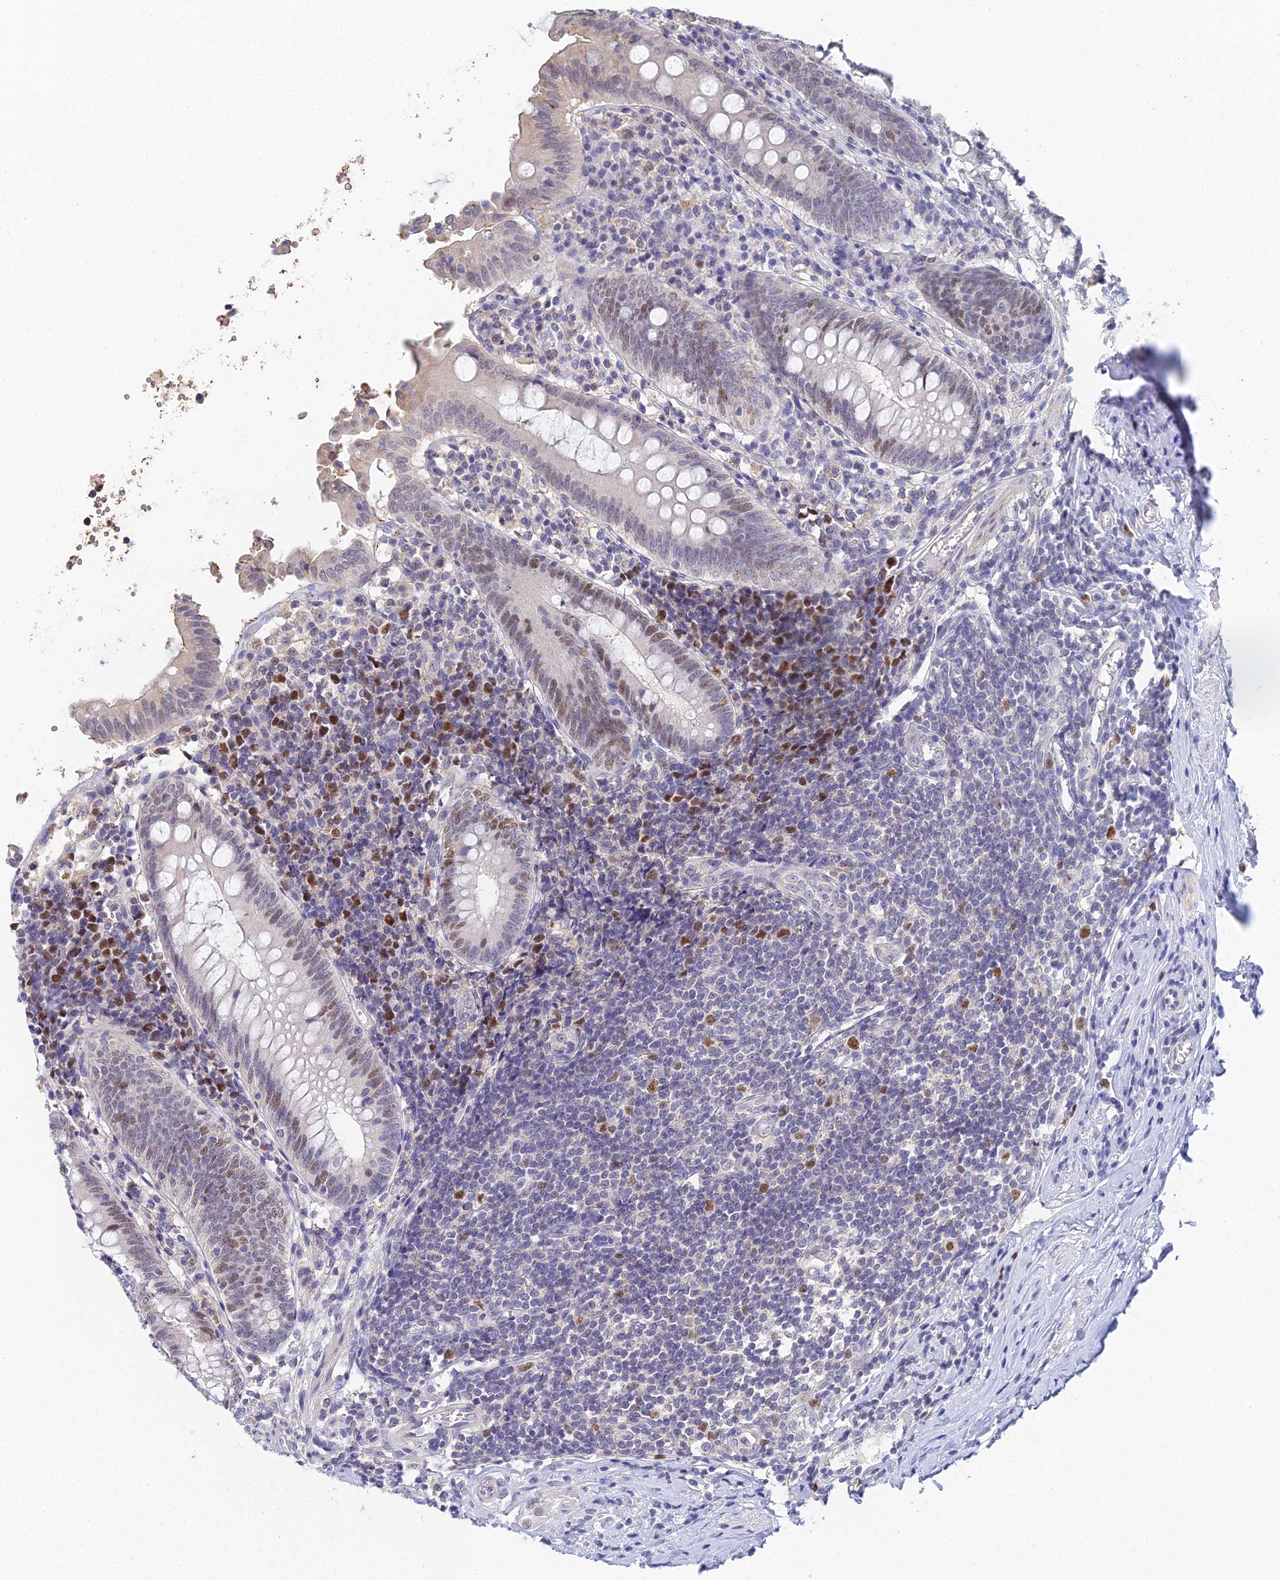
{"staining": {"intensity": "moderate", "quantity": "25%-75%", "location": "nuclear"}, "tissue": "appendix", "cell_type": "Glandular cells", "image_type": "normal", "snomed": [{"axis": "morphology", "description": "Normal tissue, NOS"}, {"axis": "topography", "description": "Appendix"}], "caption": "The photomicrograph displays immunohistochemical staining of normal appendix. There is moderate nuclear staining is seen in approximately 25%-75% of glandular cells.", "gene": "MCM2", "patient": {"sex": "female", "age": 54}}